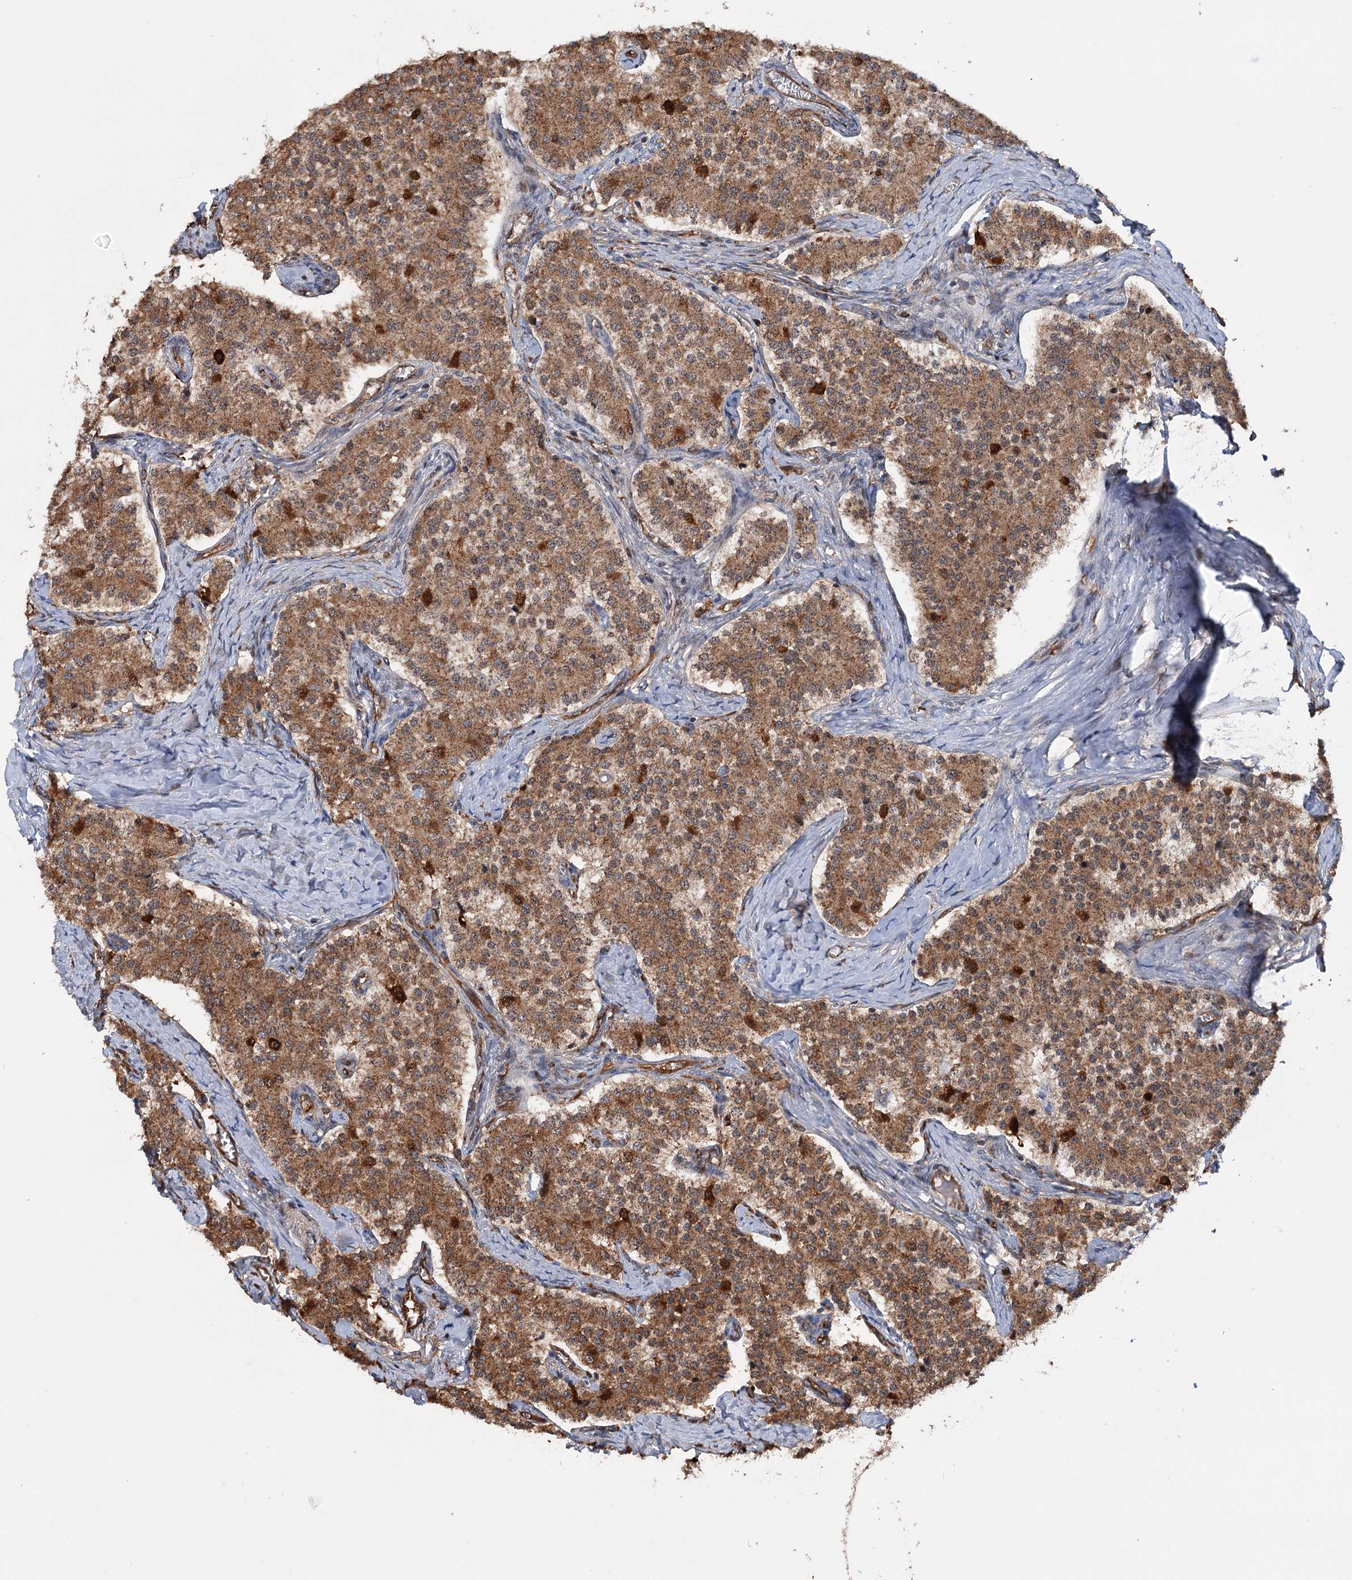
{"staining": {"intensity": "moderate", "quantity": ">75%", "location": "cytoplasmic/membranous"}, "tissue": "carcinoid", "cell_type": "Tumor cells", "image_type": "cancer", "snomed": [{"axis": "morphology", "description": "Carcinoid, malignant, NOS"}, {"axis": "topography", "description": "Colon"}], "caption": "This micrograph reveals carcinoid stained with IHC to label a protein in brown. The cytoplasmic/membranous of tumor cells show moderate positivity for the protein. Nuclei are counter-stained blue.", "gene": "NCAPD2", "patient": {"sex": "female", "age": 52}}